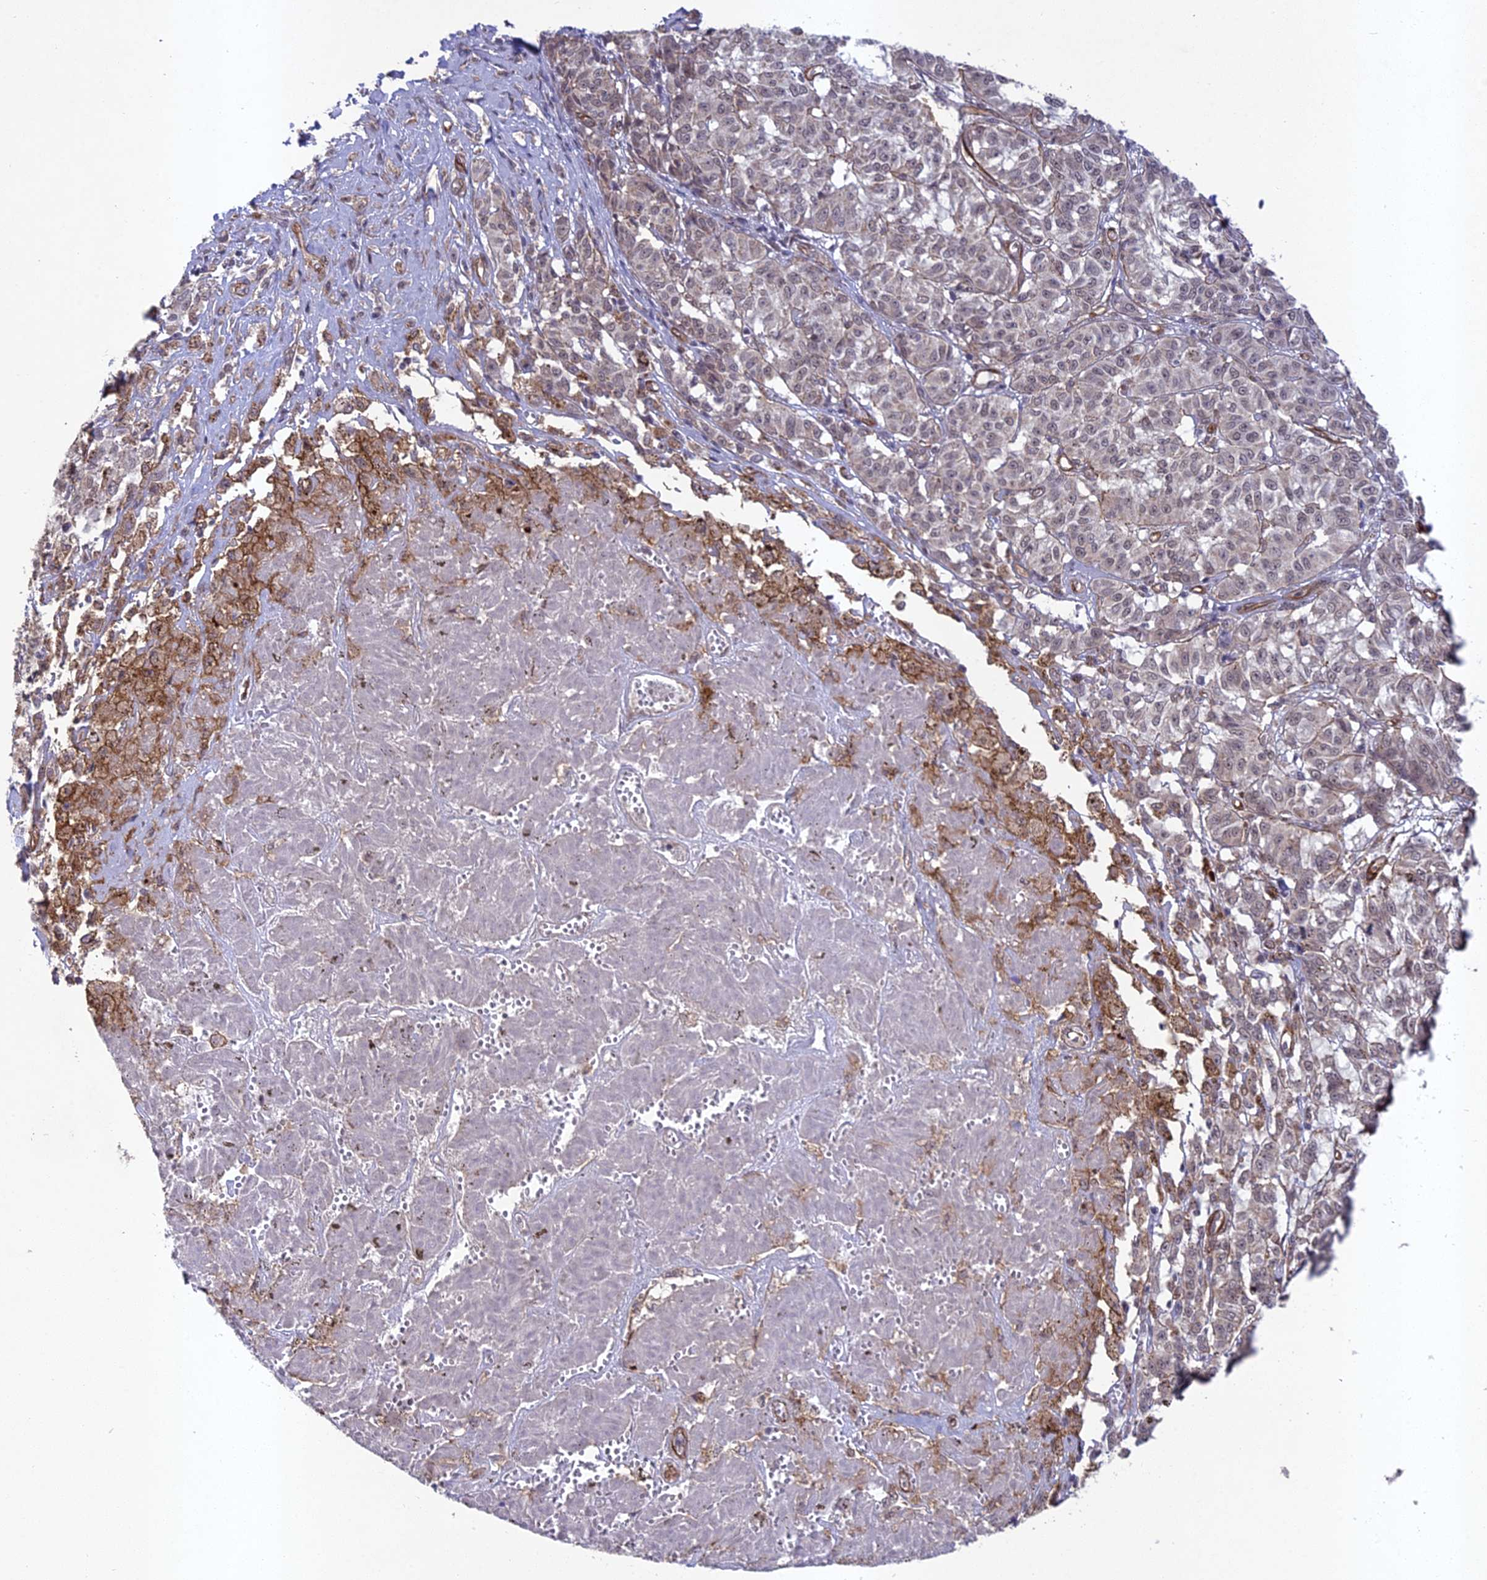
{"staining": {"intensity": "negative", "quantity": "none", "location": "none"}, "tissue": "melanoma", "cell_type": "Tumor cells", "image_type": "cancer", "snomed": [{"axis": "morphology", "description": "Malignant melanoma, NOS"}, {"axis": "topography", "description": "Skin"}], "caption": "DAB (3,3'-diaminobenzidine) immunohistochemical staining of melanoma displays no significant staining in tumor cells.", "gene": "TNS1", "patient": {"sex": "female", "age": 72}}